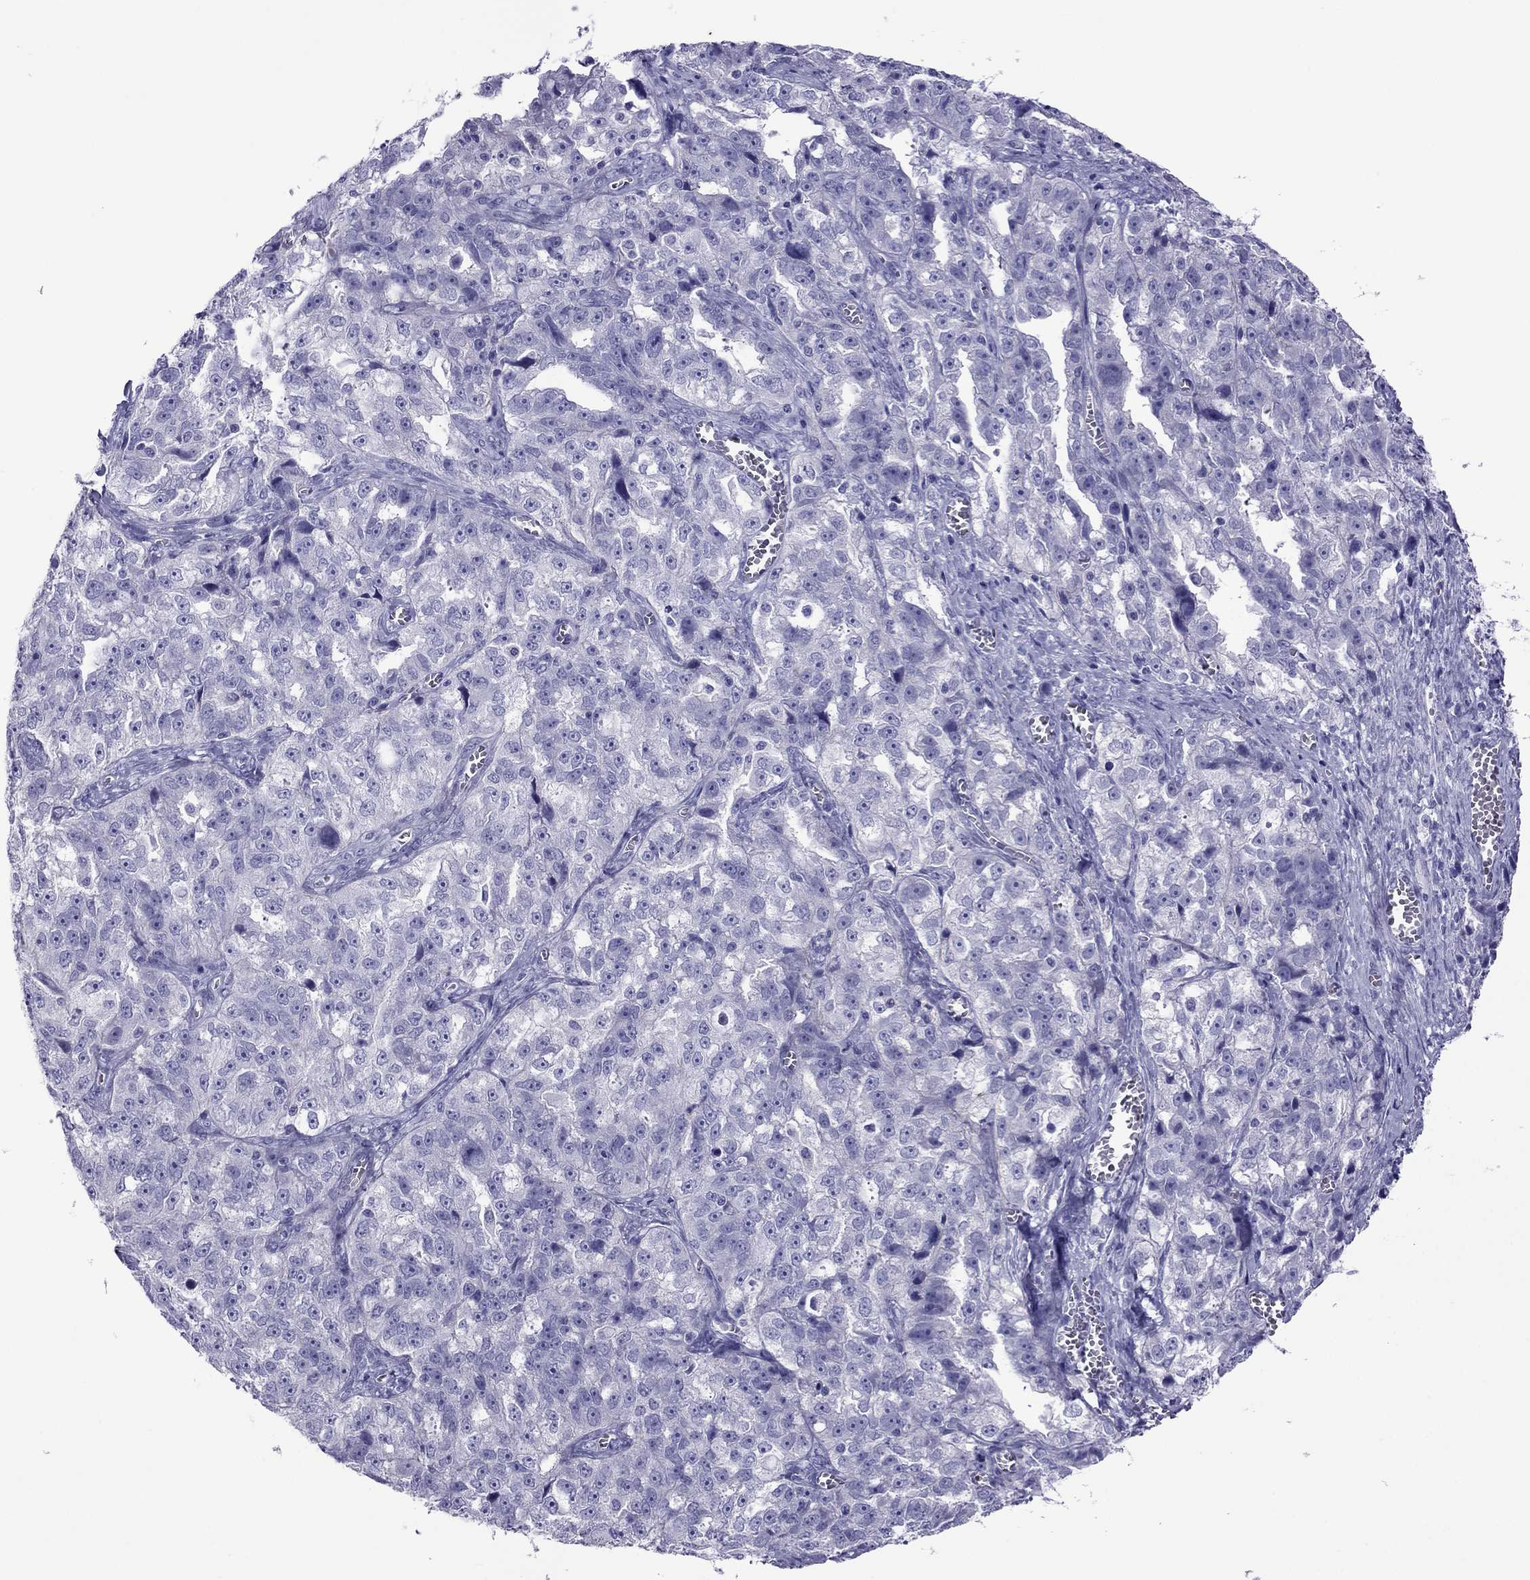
{"staining": {"intensity": "negative", "quantity": "none", "location": "none"}, "tissue": "ovarian cancer", "cell_type": "Tumor cells", "image_type": "cancer", "snomed": [{"axis": "morphology", "description": "Cystadenocarcinoma, serous, NOS"}, {"axis": "topography", "description": "Ovary"}], "caption": "A micrograph of ovarian cancer stained for a protein exhibits no brown staining in tumor cells.", "gene": "MYL11", "patient": {"sex": "female", "age": 51}}